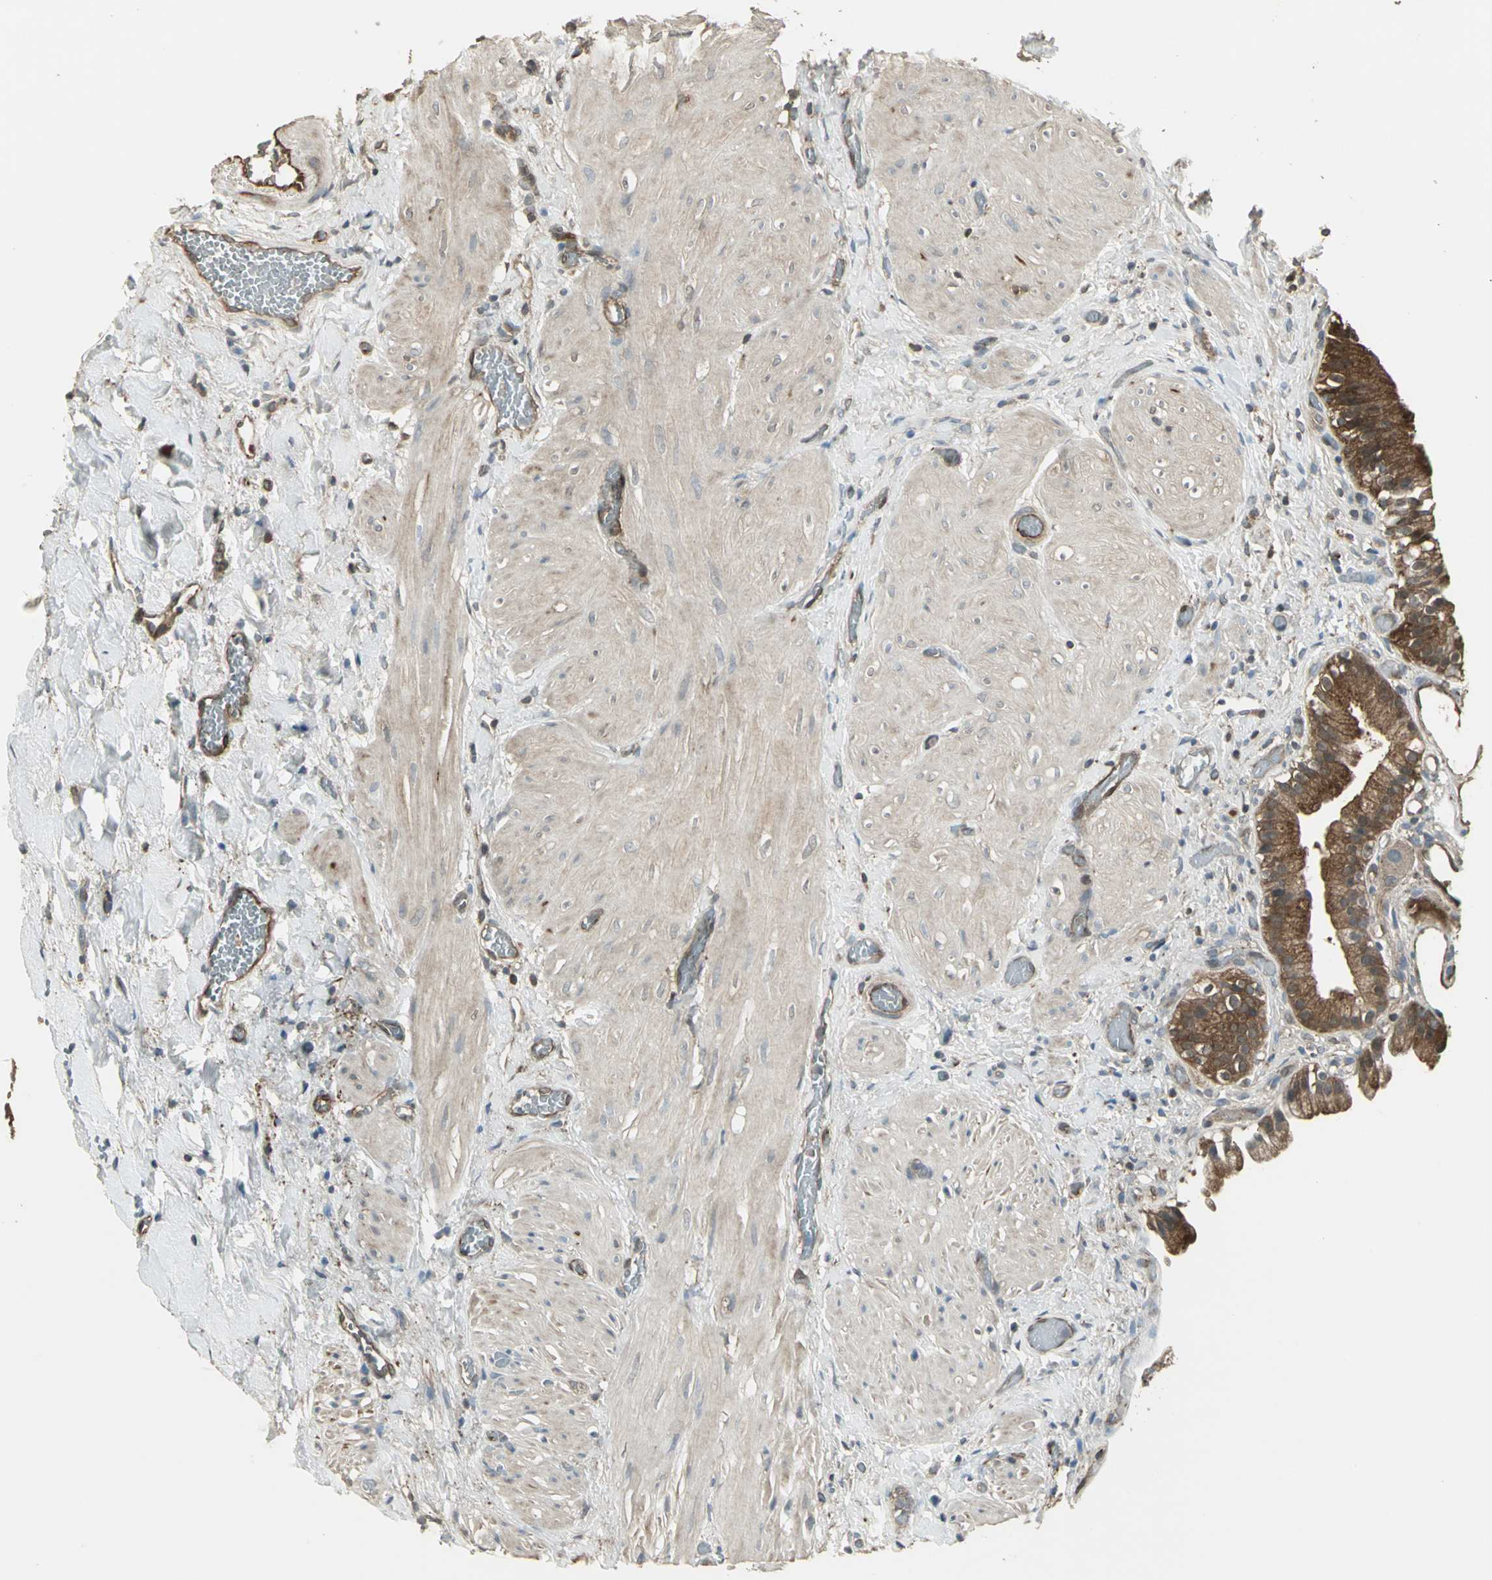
{"staining": {"intensity": "strong", "quantity": ">75%", "location": "cytoplasmic/membranous"}, "tissue": "gallbladder", "cell_type": "Glandular cells", "image_type": "normal", "snomed": [{"axis": "morphology", "description": "Normal tissue, NOS"}, {"axis": "topography", "description": "Gallbladder"}], "caption": "Gallbladder stained with DAB (3,3'-diaminobenzidine) immunohistochemistry reveals high levels of strong cytoplasmic/membranous expression in about >75% of glandular cells. The staining is performed using DAB (3,3'-diaminobenzidine) brown chromogen to label protein expression. The nuclei are counter-stained blue using hematoxylin.", "gene": "PRXL2B", "patient": {"sex": "male", "age": 65}}